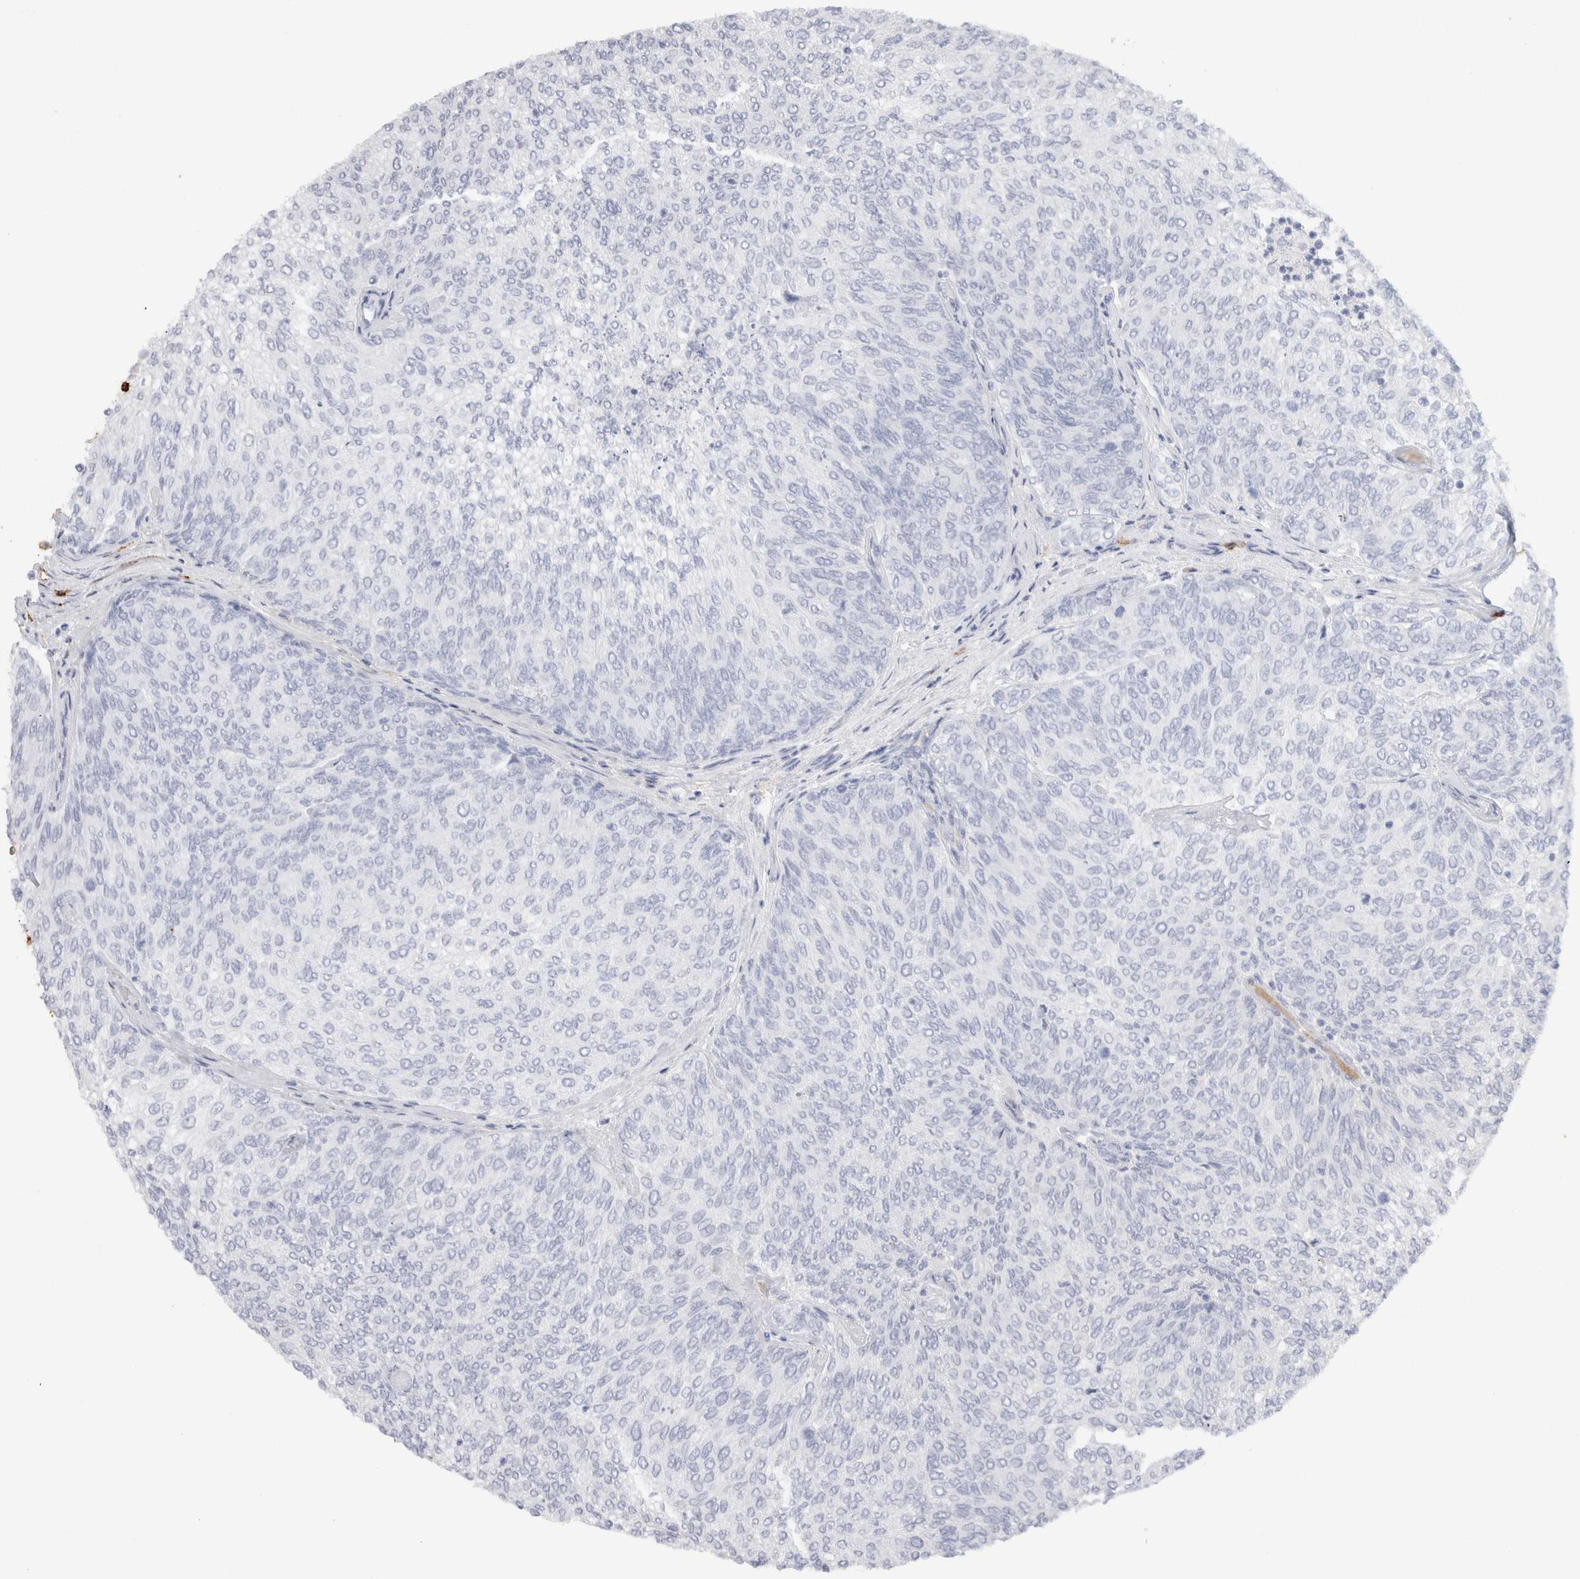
{"staining": {"intensity": "negative", "quantity": "none", "location": "none"}, "tissue": "urothelial cancer", "cell_type": "Tumor cells", "image_type": "cancer", "snomed": [{"axis": "morphology", "description": "Urothelial carcinoma, Low grade"}, {"axis": "topography", "description": "Urinary bladder"}], "caption": "Photomicrograph shows no significant protein staining in tumor cells of urothelial cancer. (Immunohistochemistry (ihc), brightfield microscopy, high magnification).", "gene": "CD38", "patient": {"sex": "female", "age": 79}}